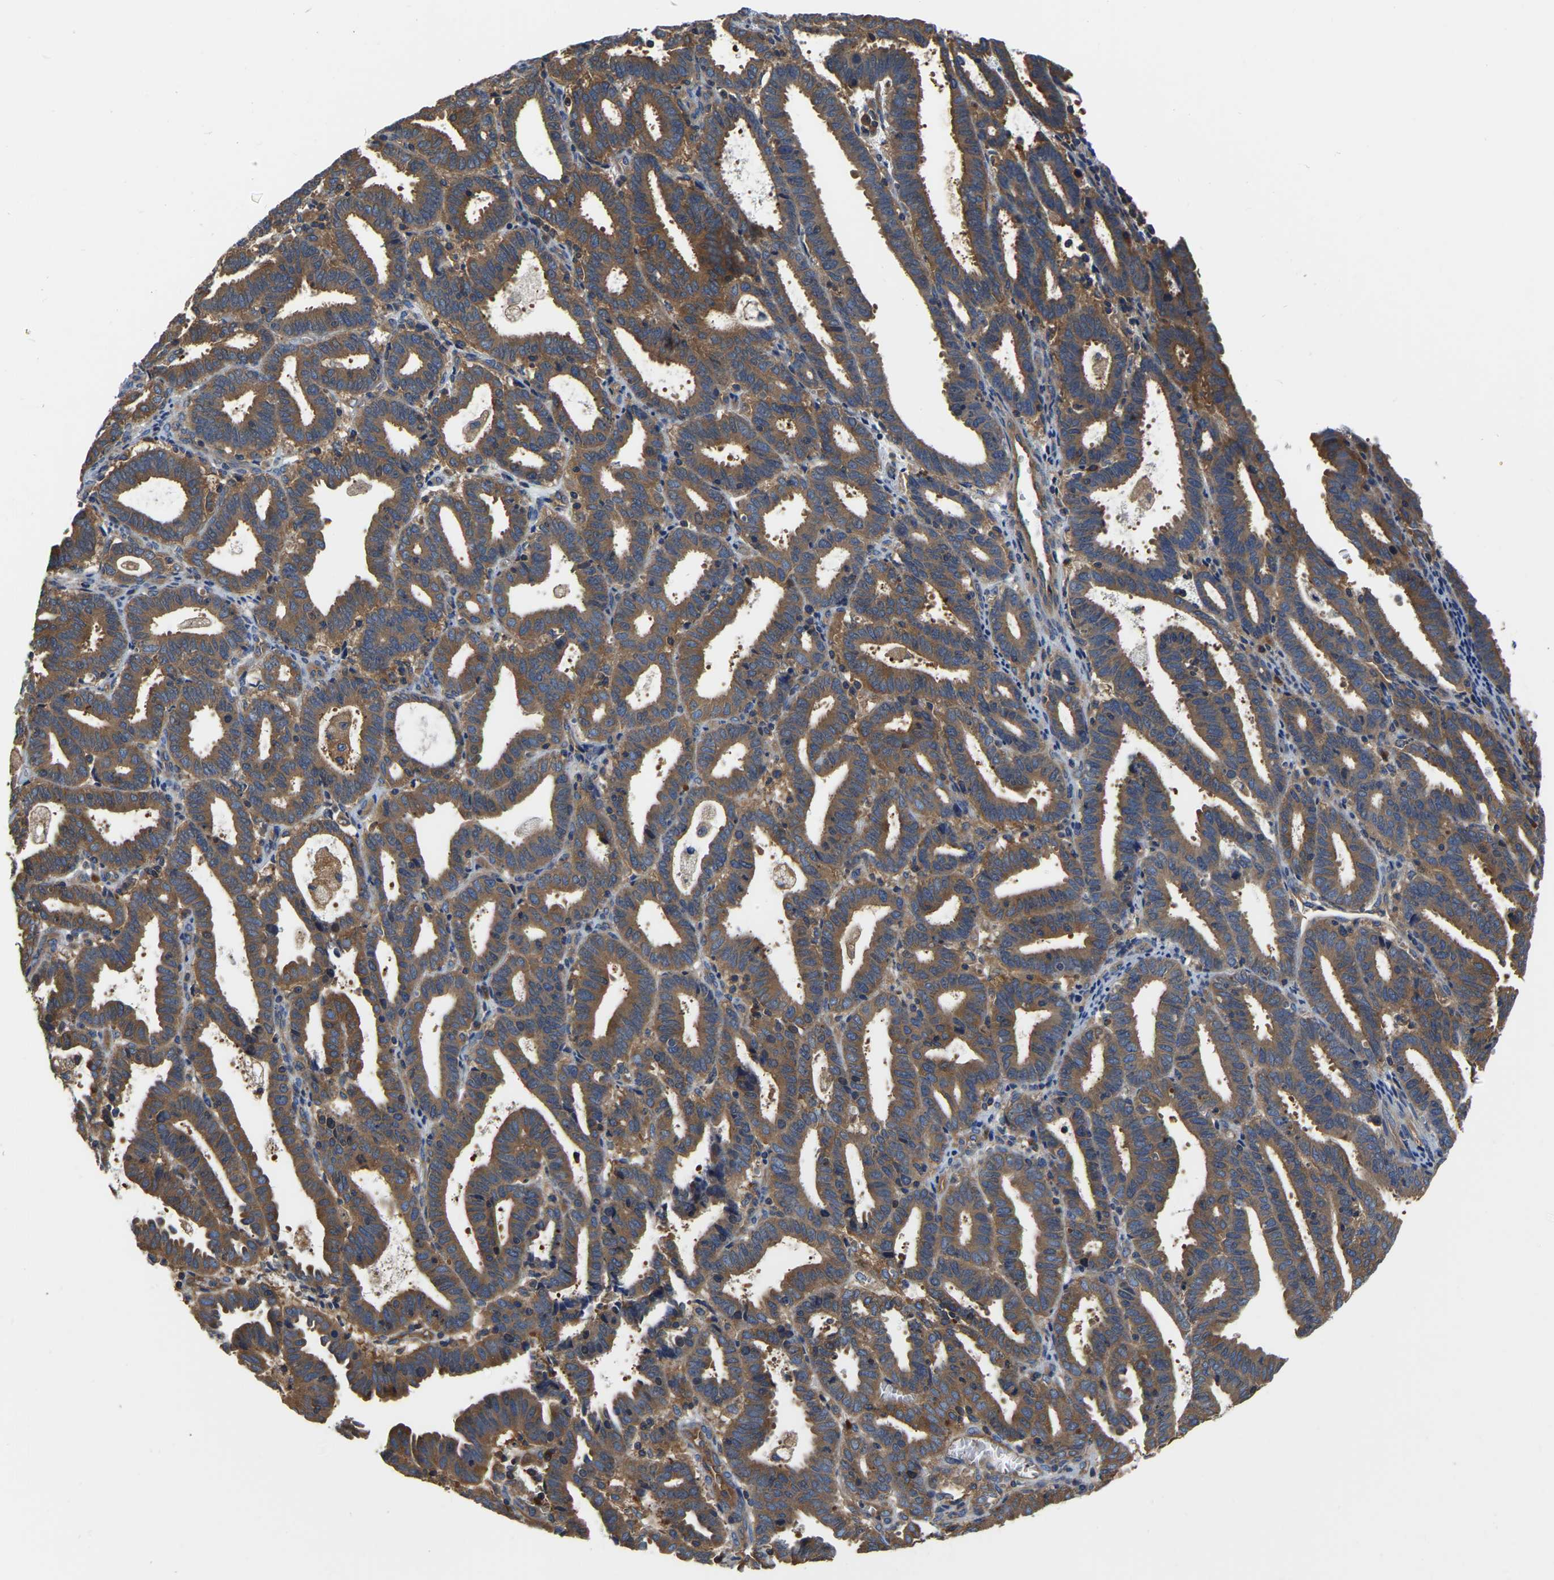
{"staining": {"intensity": "moderate", "quantity": ">75%", "location": "cytoplasmic/membranous"}, "tissue": "endometrial cancer", "cell_type": "Tumor cells", "image_type": "cancer", "snomed": [{"axis": "morphology", "description": "Adenocarcinoma, NOS"}, {"axis": "topography", "description": "Uterus"}], "caption": "Protein expression analysis of human endometrial cancer (adenocarcinoma) reveals moderate cytoplasmic/membranous staining in approximately >75% of tumor cells.", "gene": "GARS1", "patient": {"sex": "female", "age": 83}}